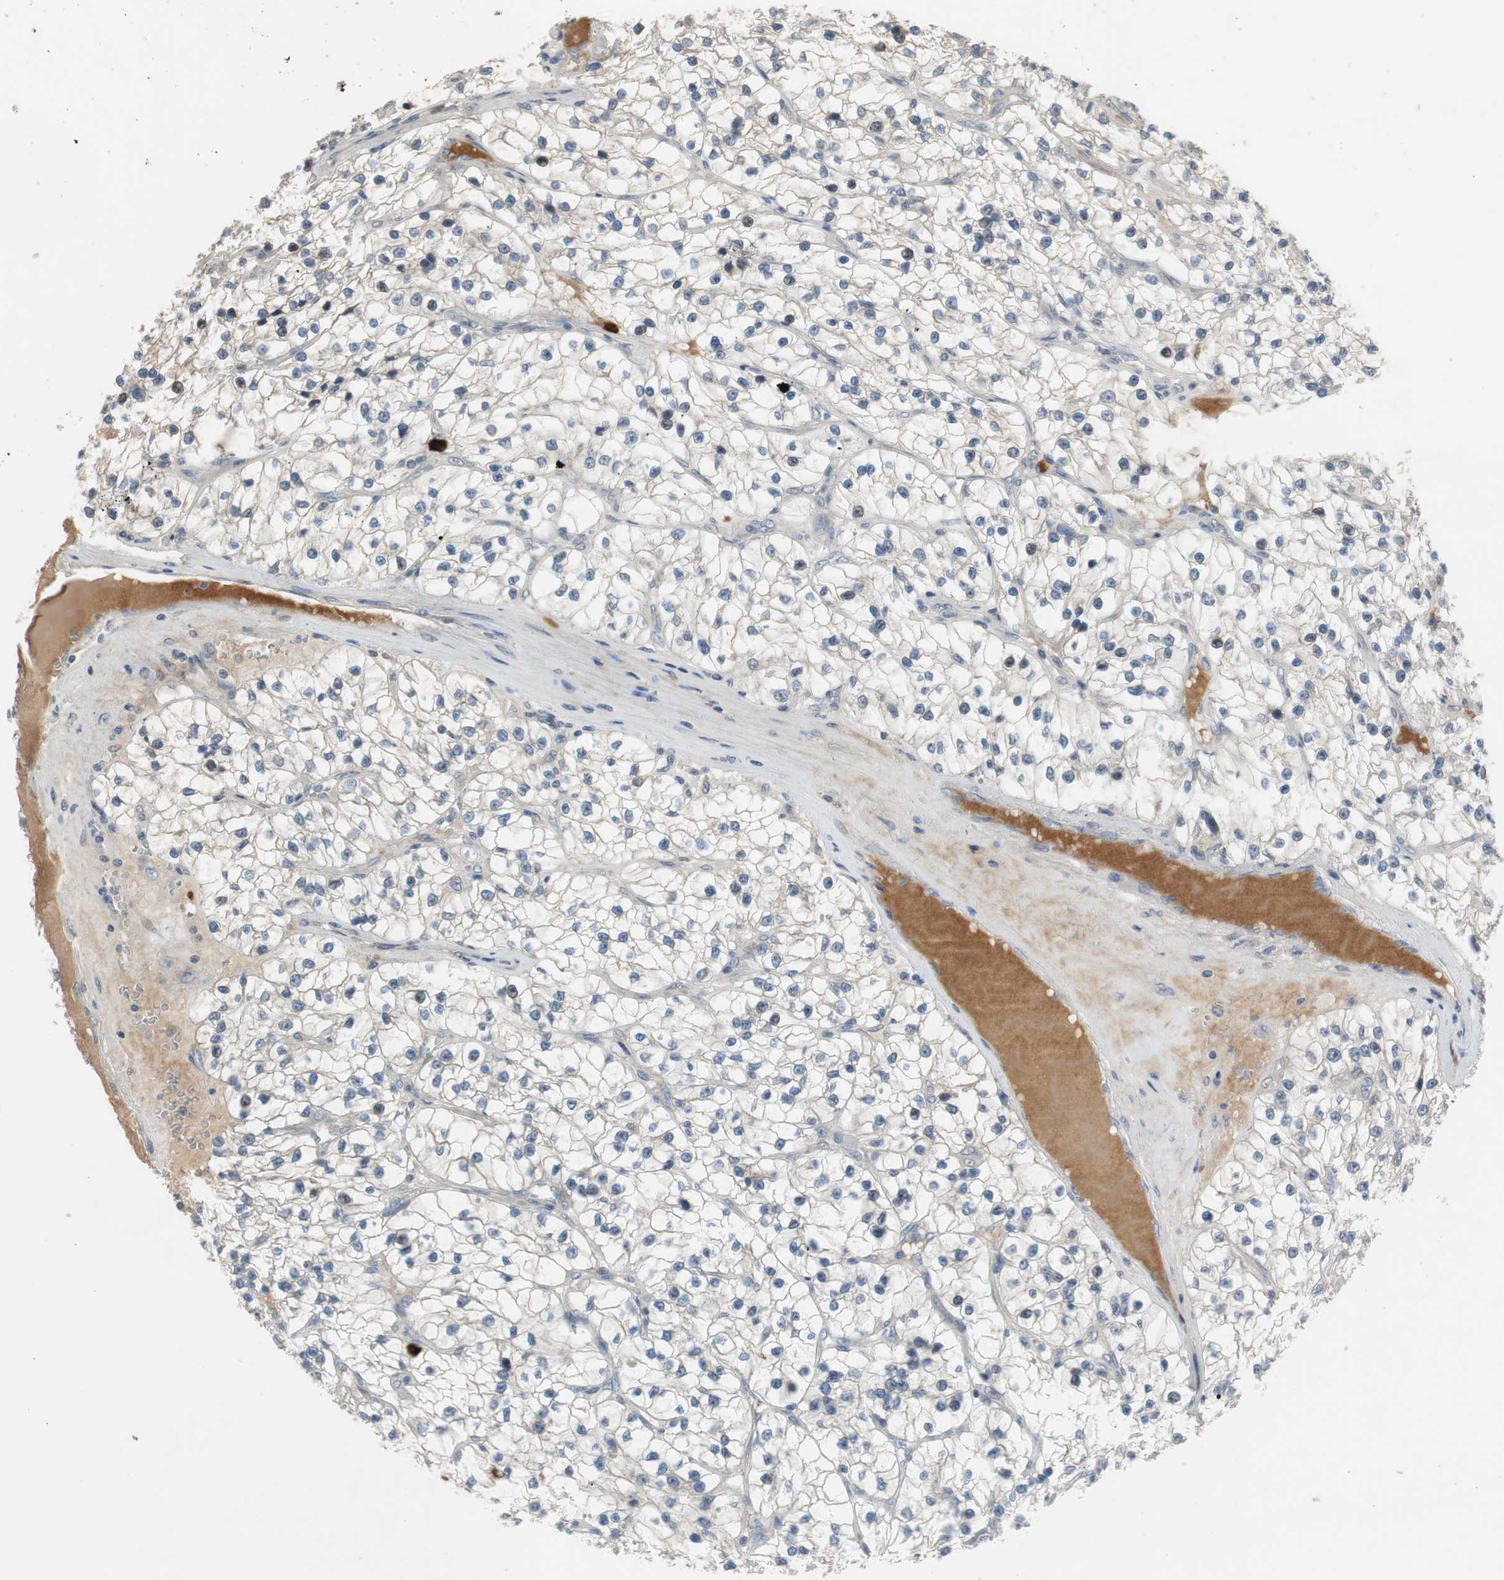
{"staining": {"intensity": "weak", "quantity": "25%-75%", "location": "cytoplasmic/membranous"}, "tissue": "renal cancer", "cell_type": "Tumor cells", "image_type": "cancer", "snomed": [{"axis": "morphology", "description": "Adenocarcinoma, NOS"}, {"axis": "topography", "description": "Kidney"}], "caption": "This is an image of IHC staining of adenocarcinoma (renal), which shows weak staining in the cytoplasmic/membranous of tumor cells.", "gene": "COL12A1", "patient": {"sex": "female", "age": 57}}